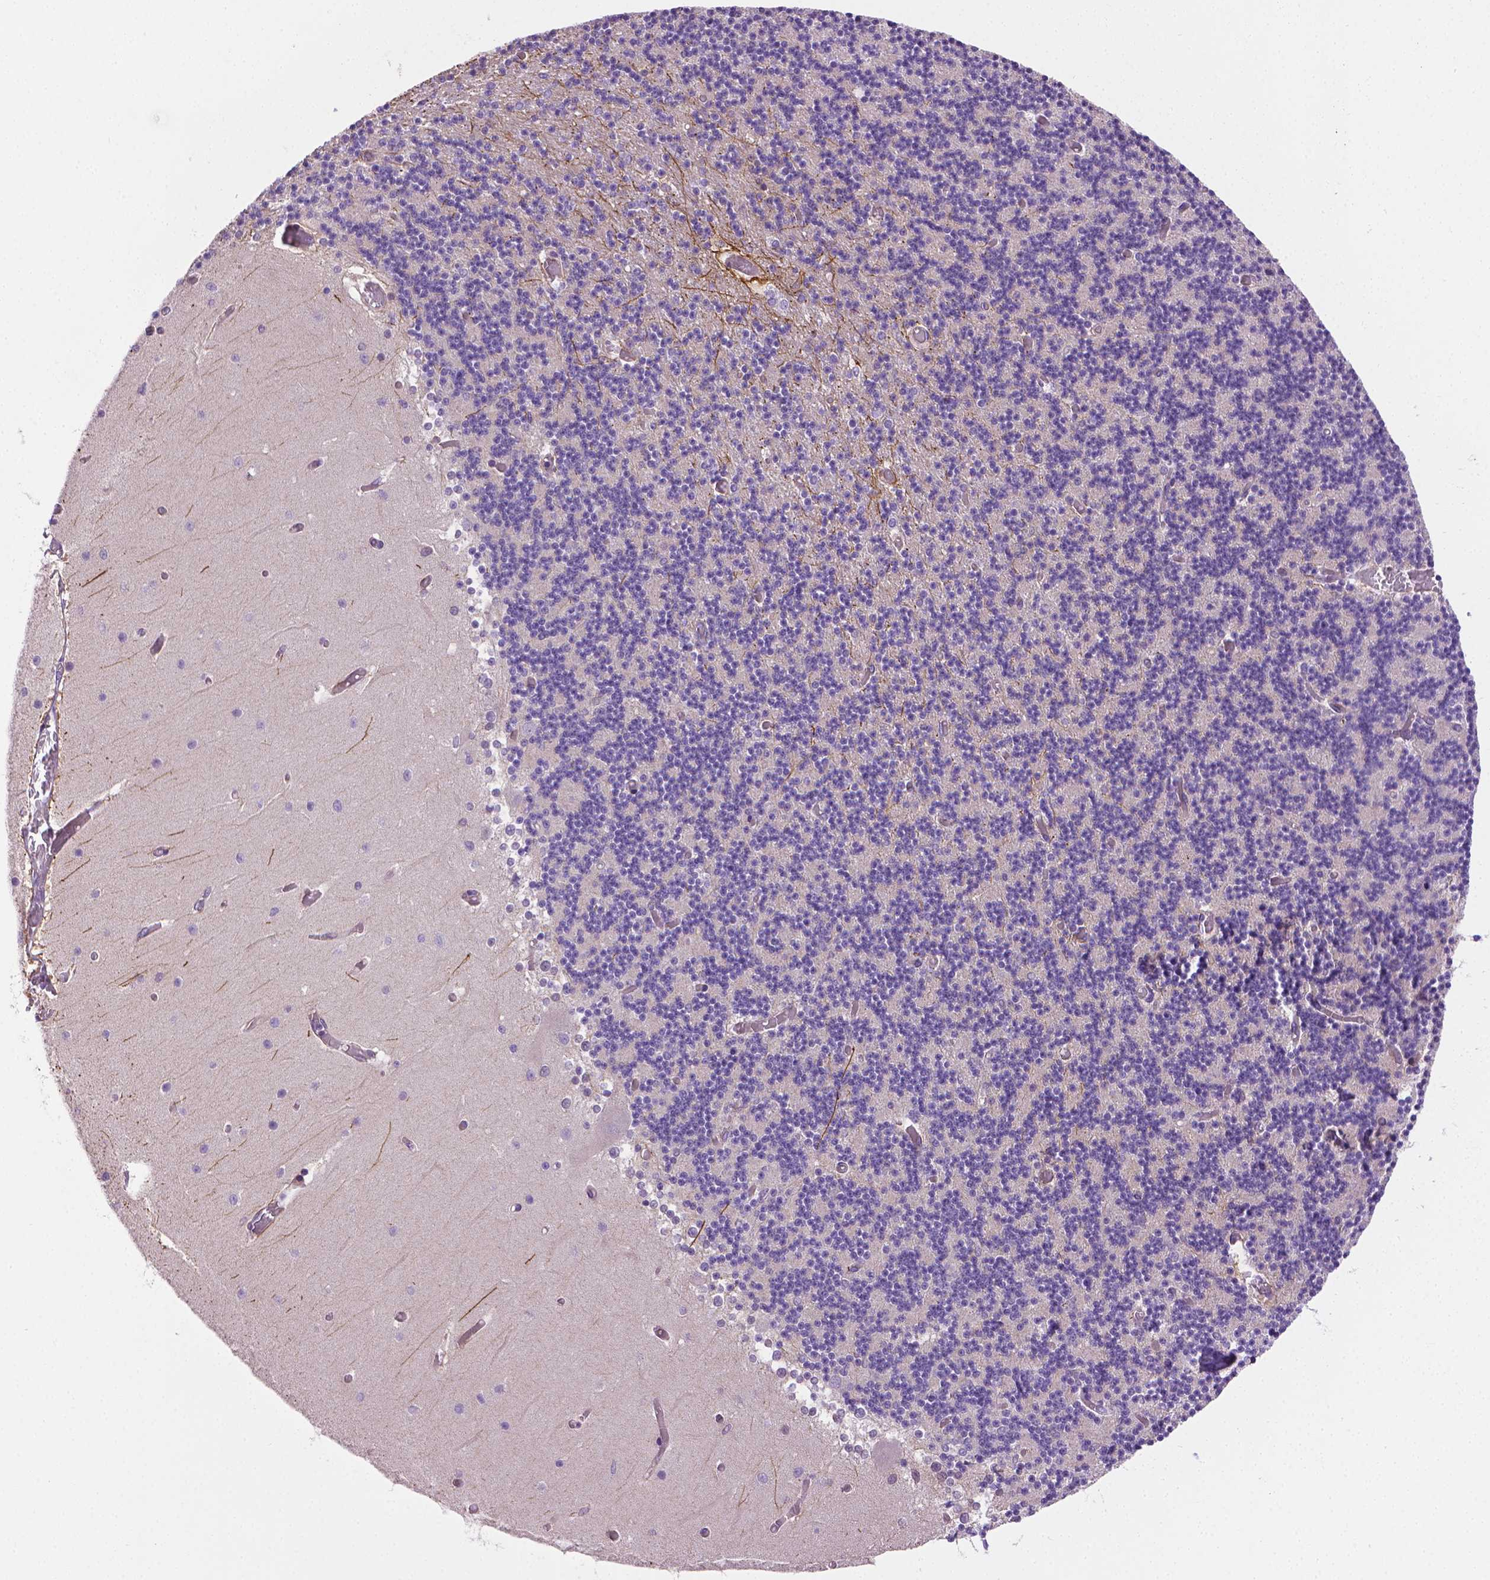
{"staining": {"intensity": "negative", "quantity": "none", "location": "none"}, "tissue": "cerebellum", "cell_type": "Cells in granular layer", "image_type": "normal", "snomed": [{"axis": "morphology", "description": "Normal tissue, NOS"}, {"axis": "topography", "description": "Cerebellum"}], "caption": "High magnification brightfield microscopy of benign cerebellum stained with DAB (brown) and counterstained with hematoxylin (blue): cells in granular layer show no significant positivity. (Stains: DAB (3,3'-diaminobenzidine) immunohistochemistry (IHC) with hematoxylin counter stain, Microscopy: brightfield microscopy at high magnification).", "gene": "SLC51B", "patient": {"sex": "female", "age": 28}}